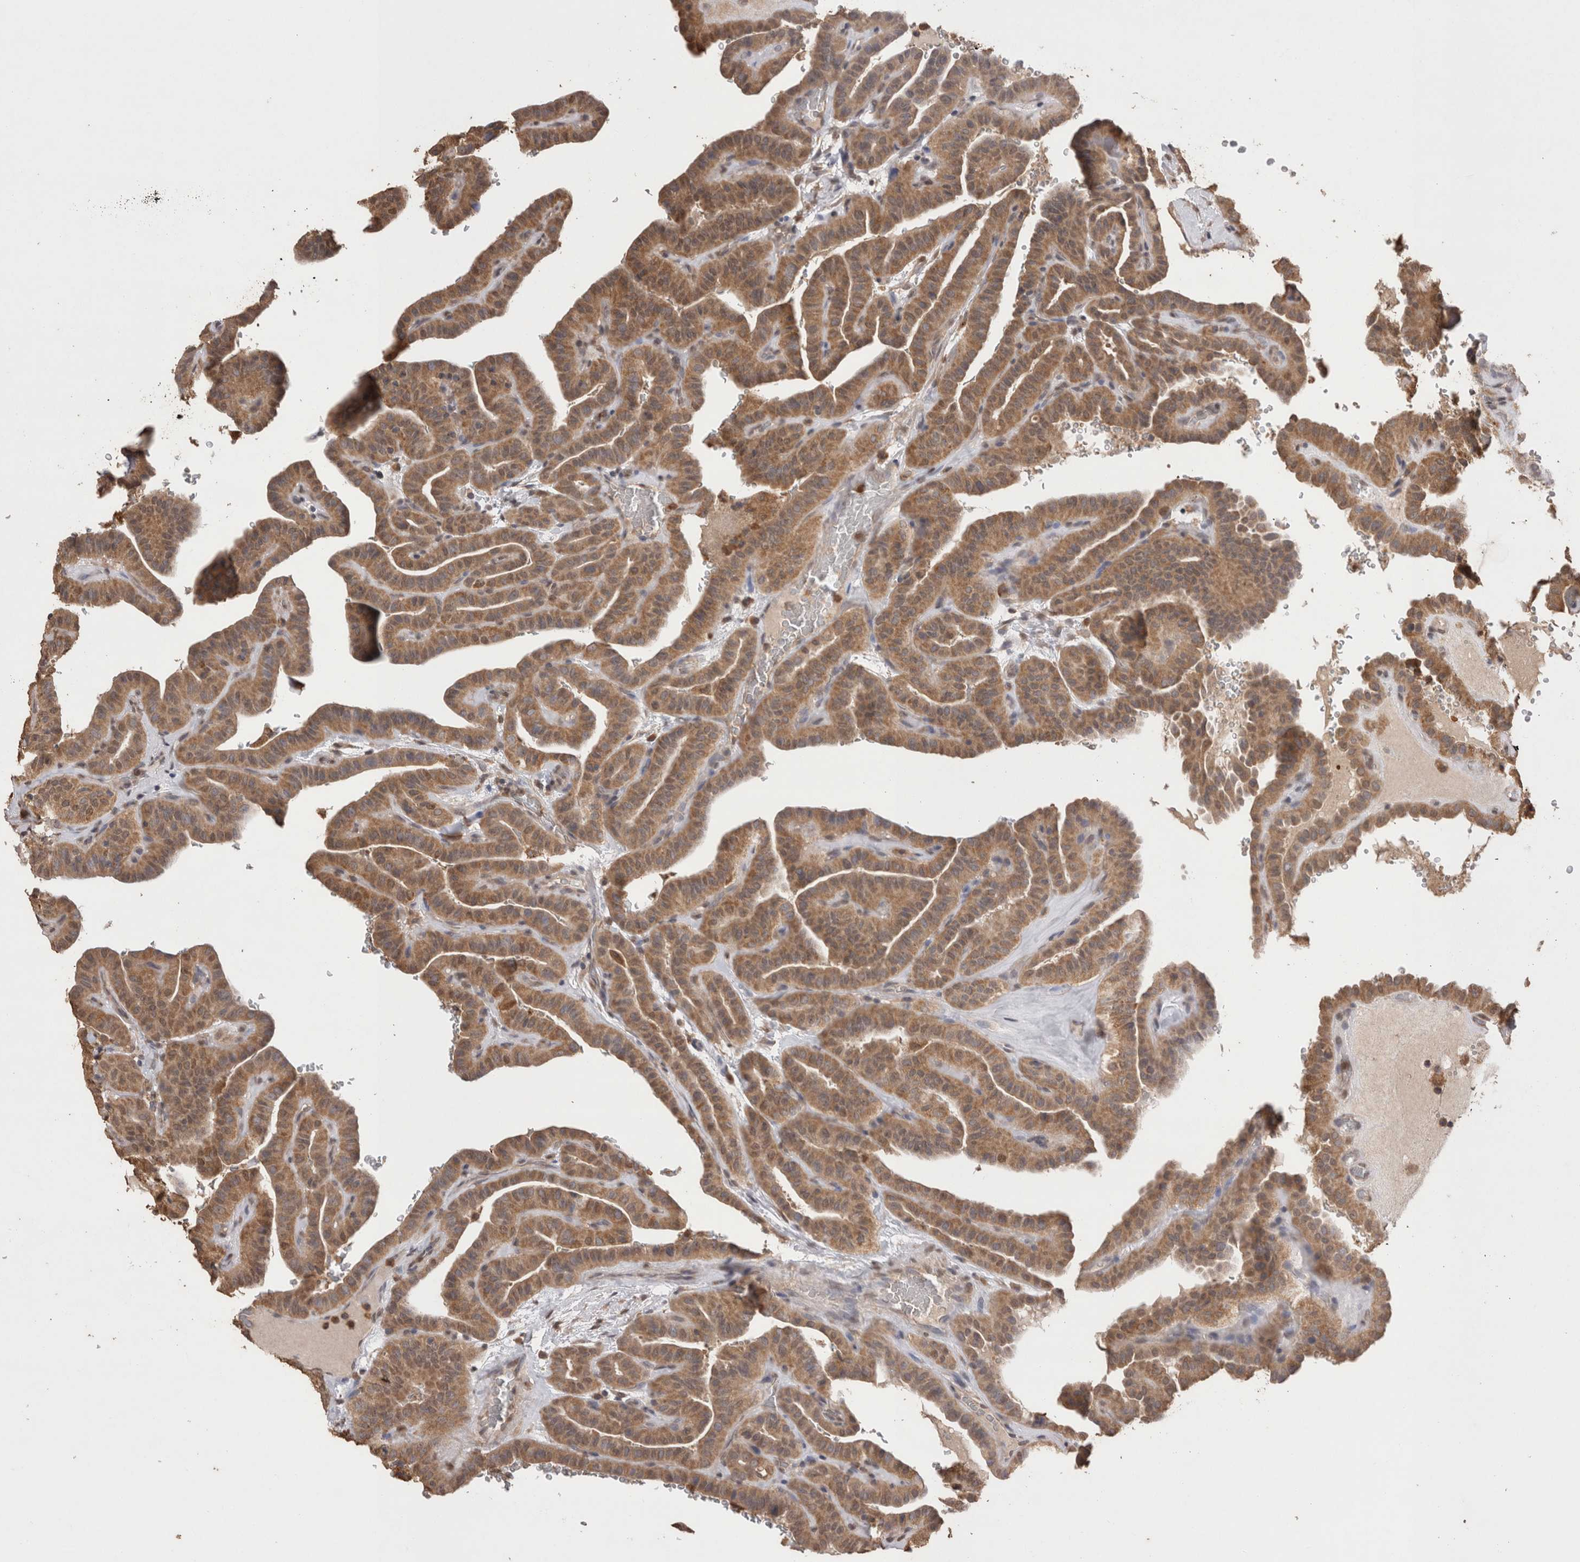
{"staining": {"intensity": "moderate", "quantity": ">75%", "location": "cytoplasmic/membranous"}, "tissue": "thyroid cancer", "cell_type": "Tumor cells", "image_type": "cancer", "snomed": [{"axis": "morphology", "description": "Papillary adenocarcinoma, NOS"}, {"axis": "topography", "description": "Thyroid gland"}], "caption": "Thyroid cancer (papillary adenocarcinoma) stained for a protein reveals moderate cytoplasmic/membranous positivity in tumor cells. The staining was performed using DAB to visualize the protein expression in brown, while the nuclei were stained in blue with hematoxylin (Magnification: 20x).", "gene": "GRK5", "patient": {"sex": "male", "age": 77}}